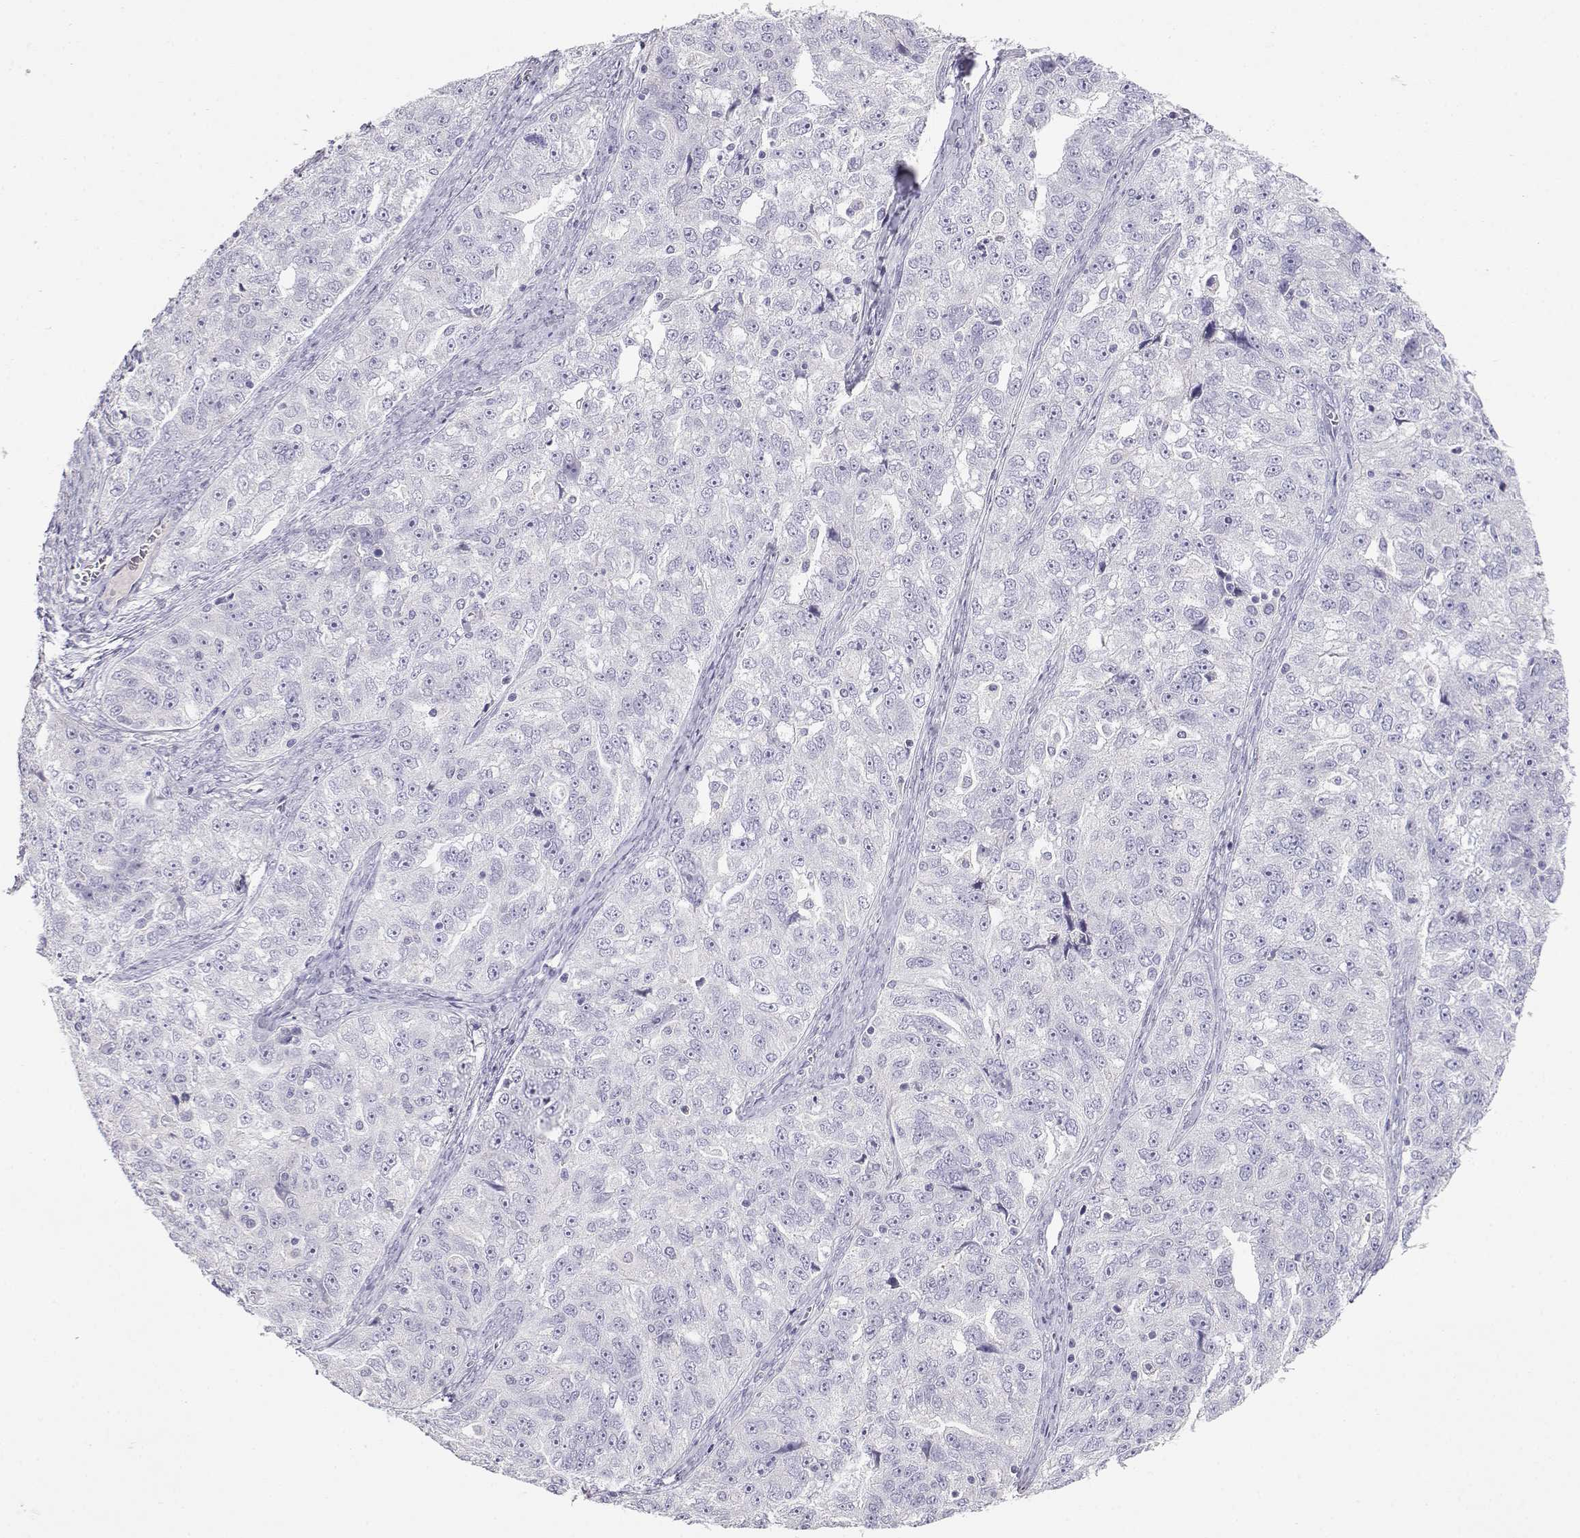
{"staining": {"intensity": "negative", "quantity": "none", "location": "none"}, "tissue": "ovarian cancer", "cell_type": "Tumor cells", "image_type": "cancer", "snomed": [{"axis": "morphology", "description": "Cystadenocarcinoma, serous, NOS"}, {"axis": "topography", "description": "Ovary"}], "caption": "IHC micrograph of human ovarian serous cystadenocarcinoma stained for a protein (brown), which displays no positivity in tumor cells. (DAB (3,3'-diaminobenzidine) immunohistochemistry (IHC), high magnification).", "gene": "CDHR1", "patient": {"sex": "female", "age": 51}}